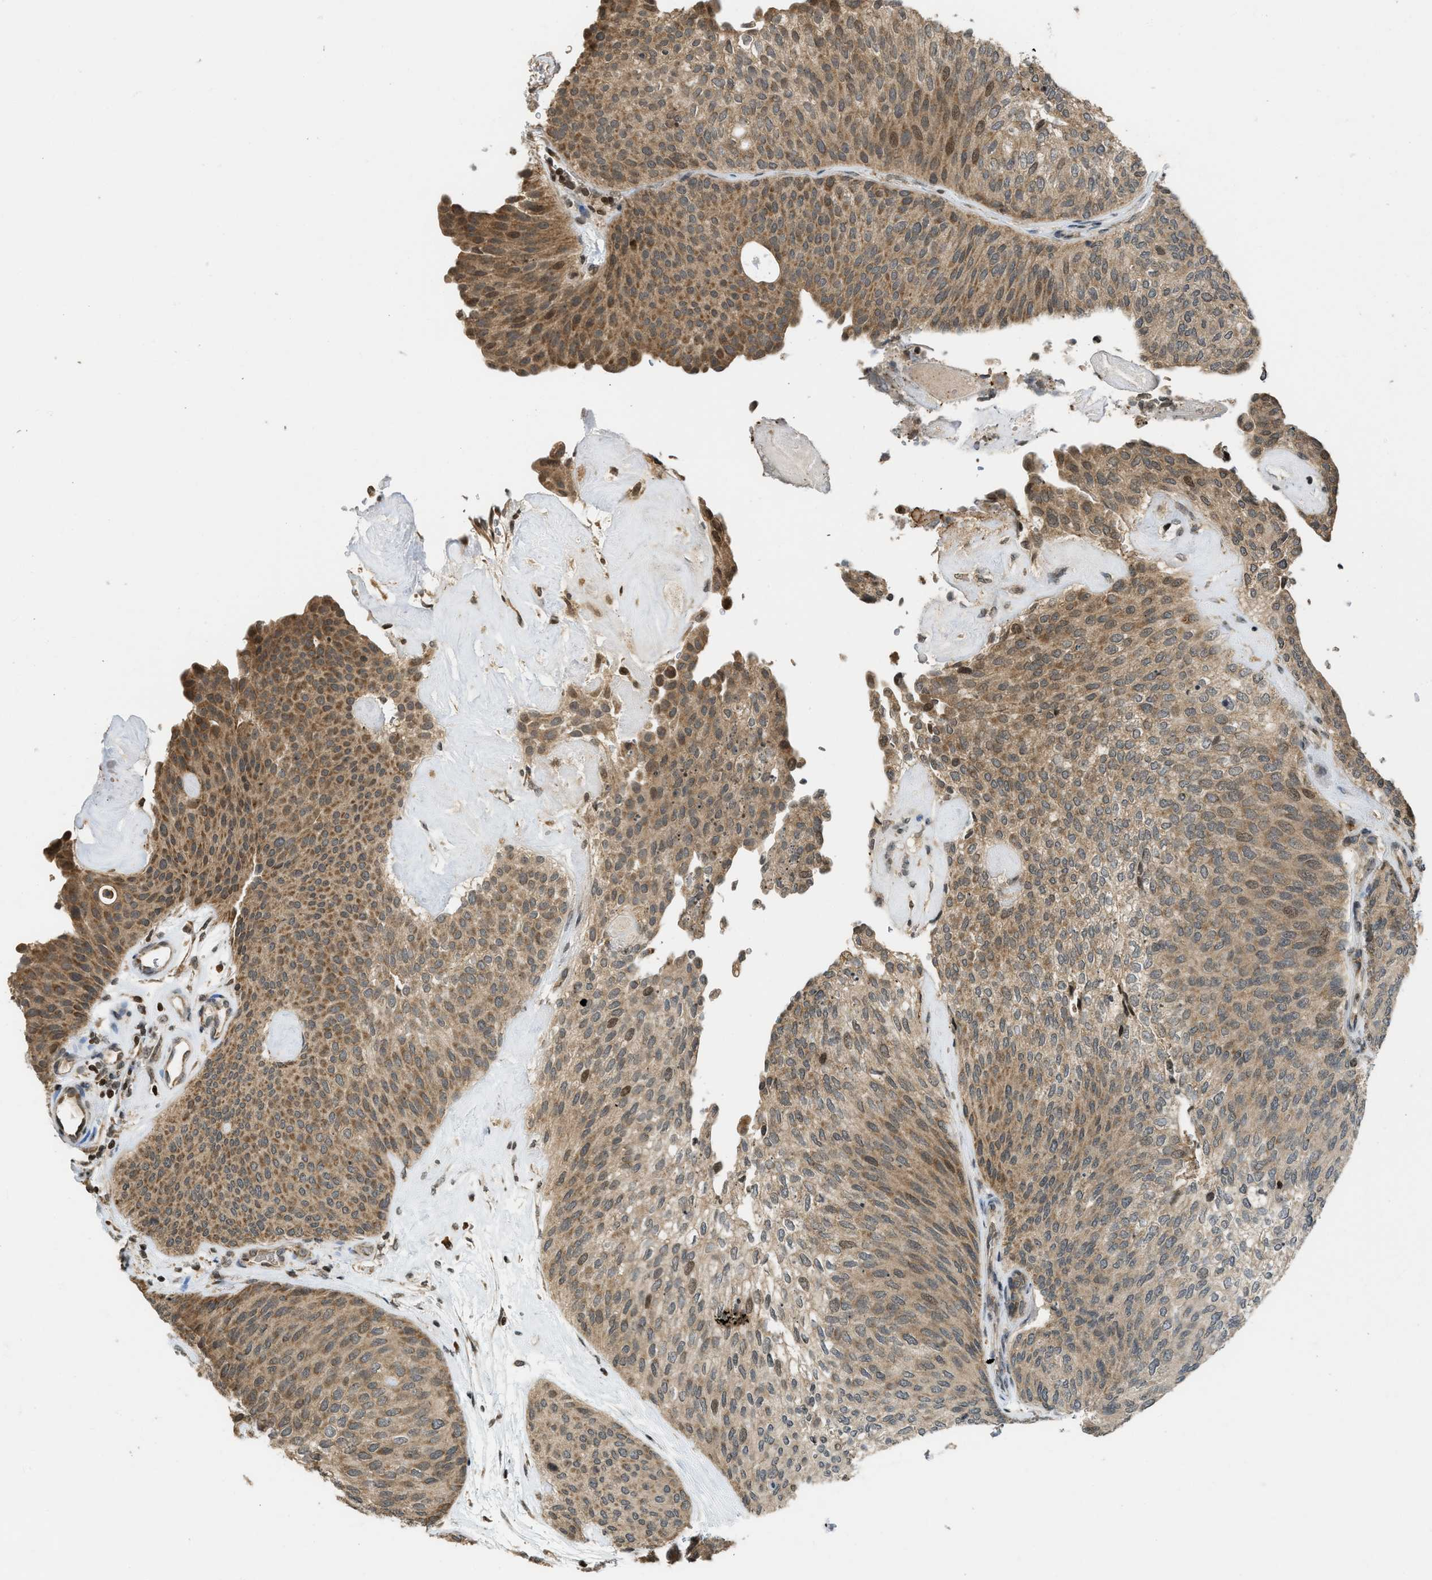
{"staining": {"intensity": "moderate", "quantity": ">75%", "location": "cytoplasmic/membranous,nuclear"}, "tissue": "urothelial cancer", "cell_type": "Tumor cells", "image_type": "cancer", "snomed": [{"axis": "morphology", "description": "Urothelial carcinoma, Low grade"}, {"axis": "topography", "description": "Urinary bladder"}], "caption": "Moderate cytoplasmic/membranous and nuclear expression for a protein is appreciated in about >75% of tumor cells of urothelial cancer using immunohistochemistry (IHC).", "gene": "SIAH1", "patient": {"sex": "female", "age": 79}}